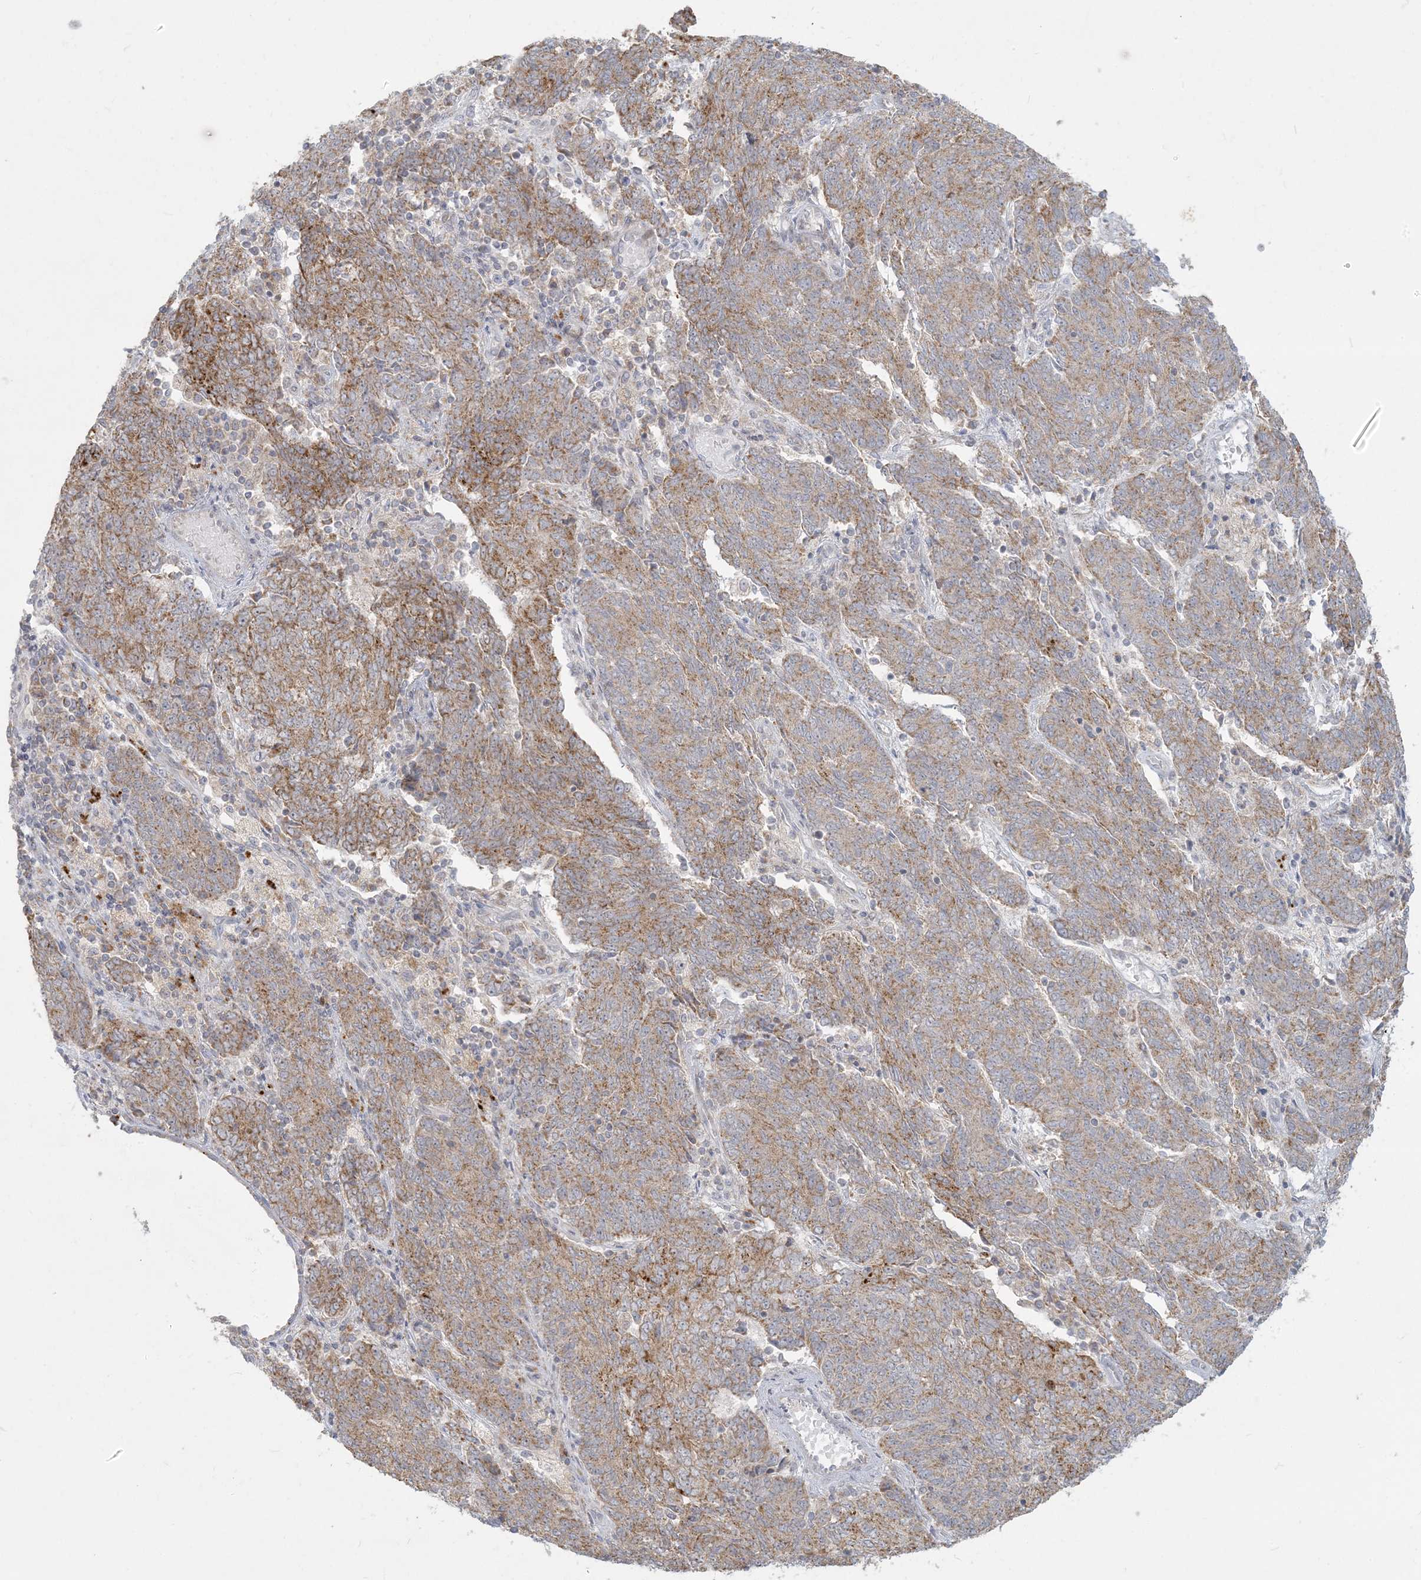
{"staining": {"intensity": "moderate", "quantity": ">75%", "location": "cytoplasmic/membranous"}, "tissue": "endometrial cancer", "cell_type": "Tumor cells", "image_type": "cancer", "snomed": [{"axis": "morphology", "description": "Adenocarcinoma, NOS"}, {"axis": "topography", "description": "Endometrium"}], "caption": "Adenocarcinoma (endometrial) stained with immunohistochemistry (IHC) reveals moderate cytoplasmic/membranous expression in approximately >75% of tumor cells.", "gene": "MCAT", "patient": {"sex": "female", "age": 80}}